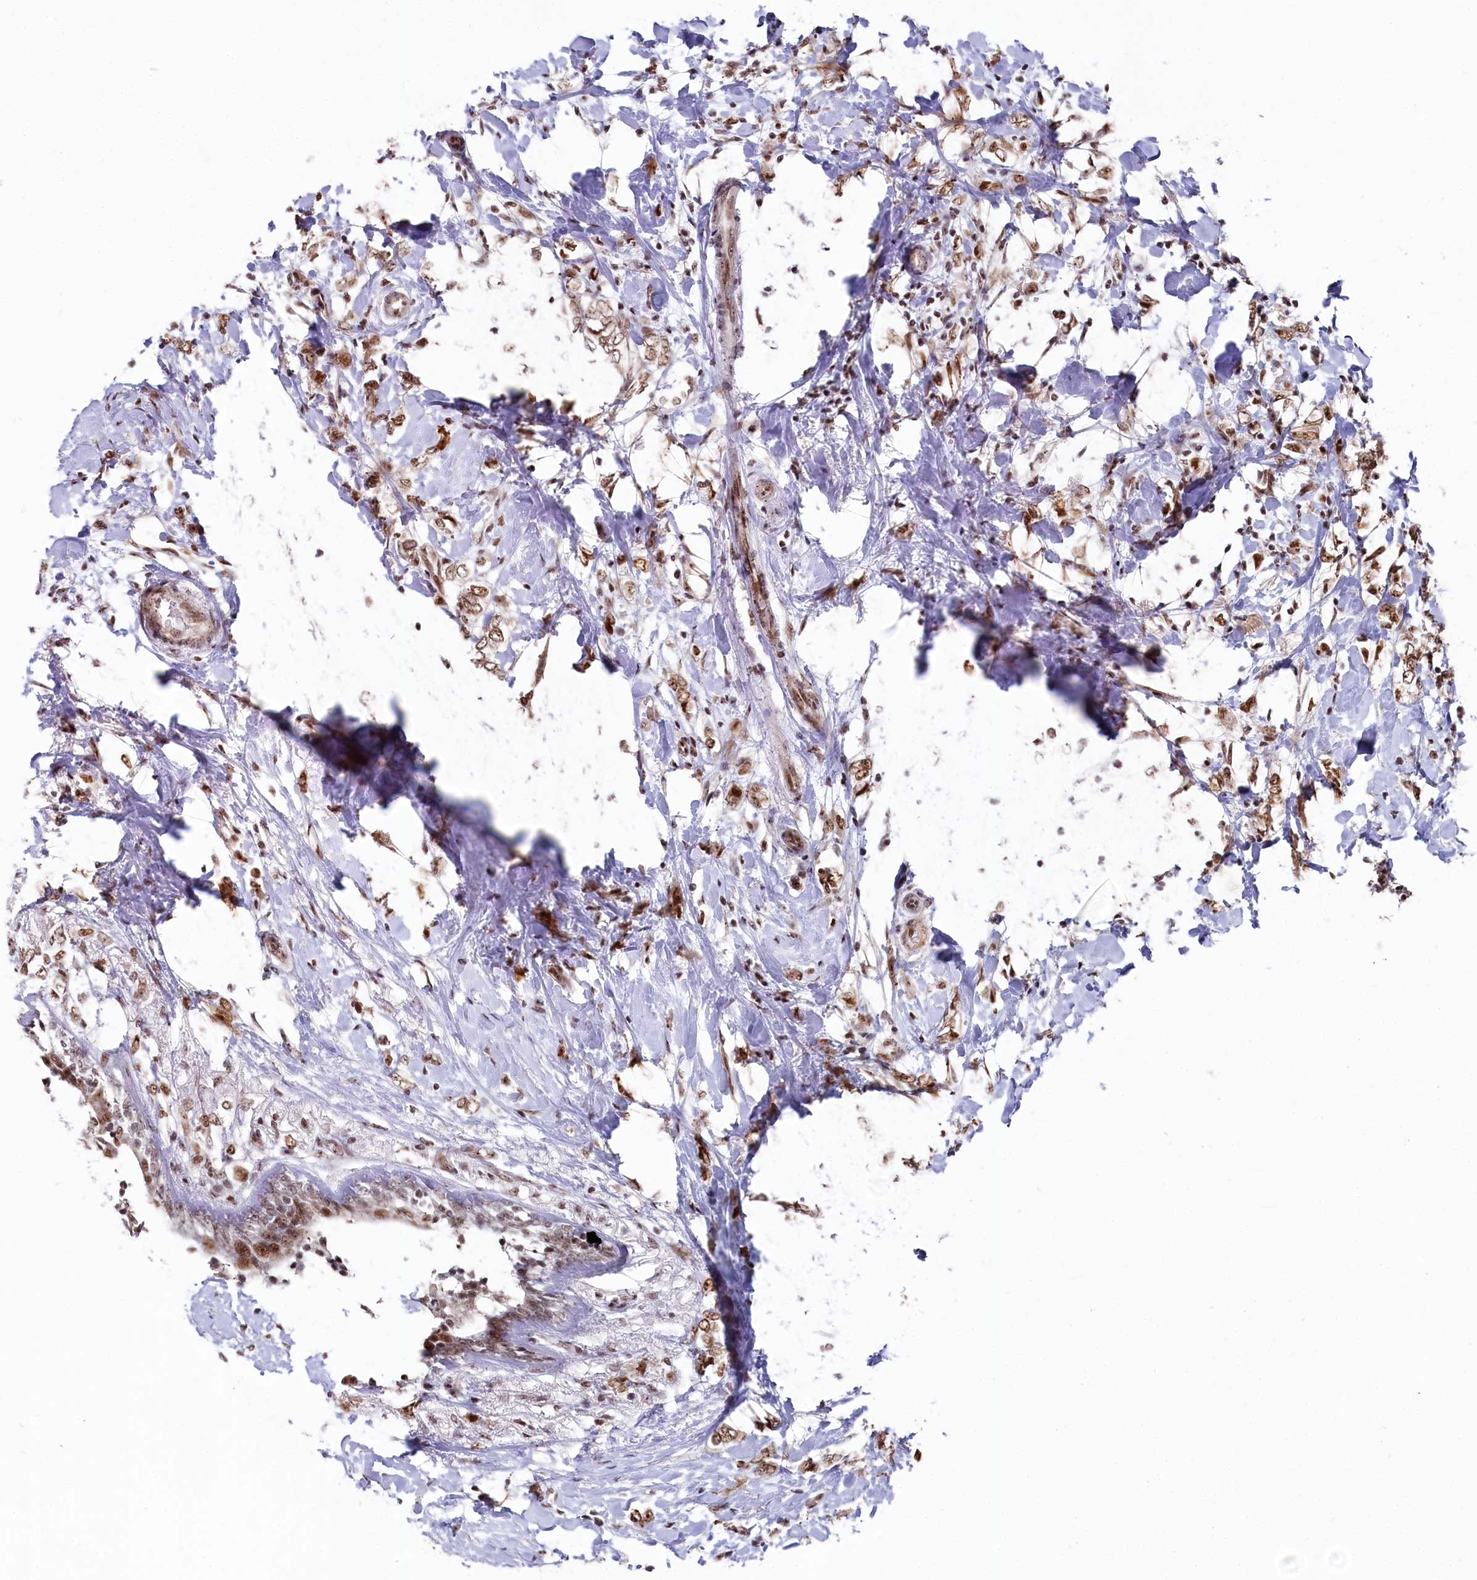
{"staining": {"intensity": "moderate", "quantity": ">75%", "location": "nuclear"}, "tissue": "breast cancer", "cell_type": "Tumor cells", "image_type": "cancer", "snomed": [{"axis": "morphology", "description": "Normal tissue, NOS"}, {"axis": "morphology", "description": "Lobular carcinoma"}, {"axis": "topography", "description": "Breast"}], "caption": "This histopathology image exhibits breast cancer stained with IHC to label a protein in brown. The nuclear of tumor cells show moderate positivity for the protein. Nuclei are counter-stained blue.", "gene": "POLR2H", "patient": {"sex": "female", "age": 47}}